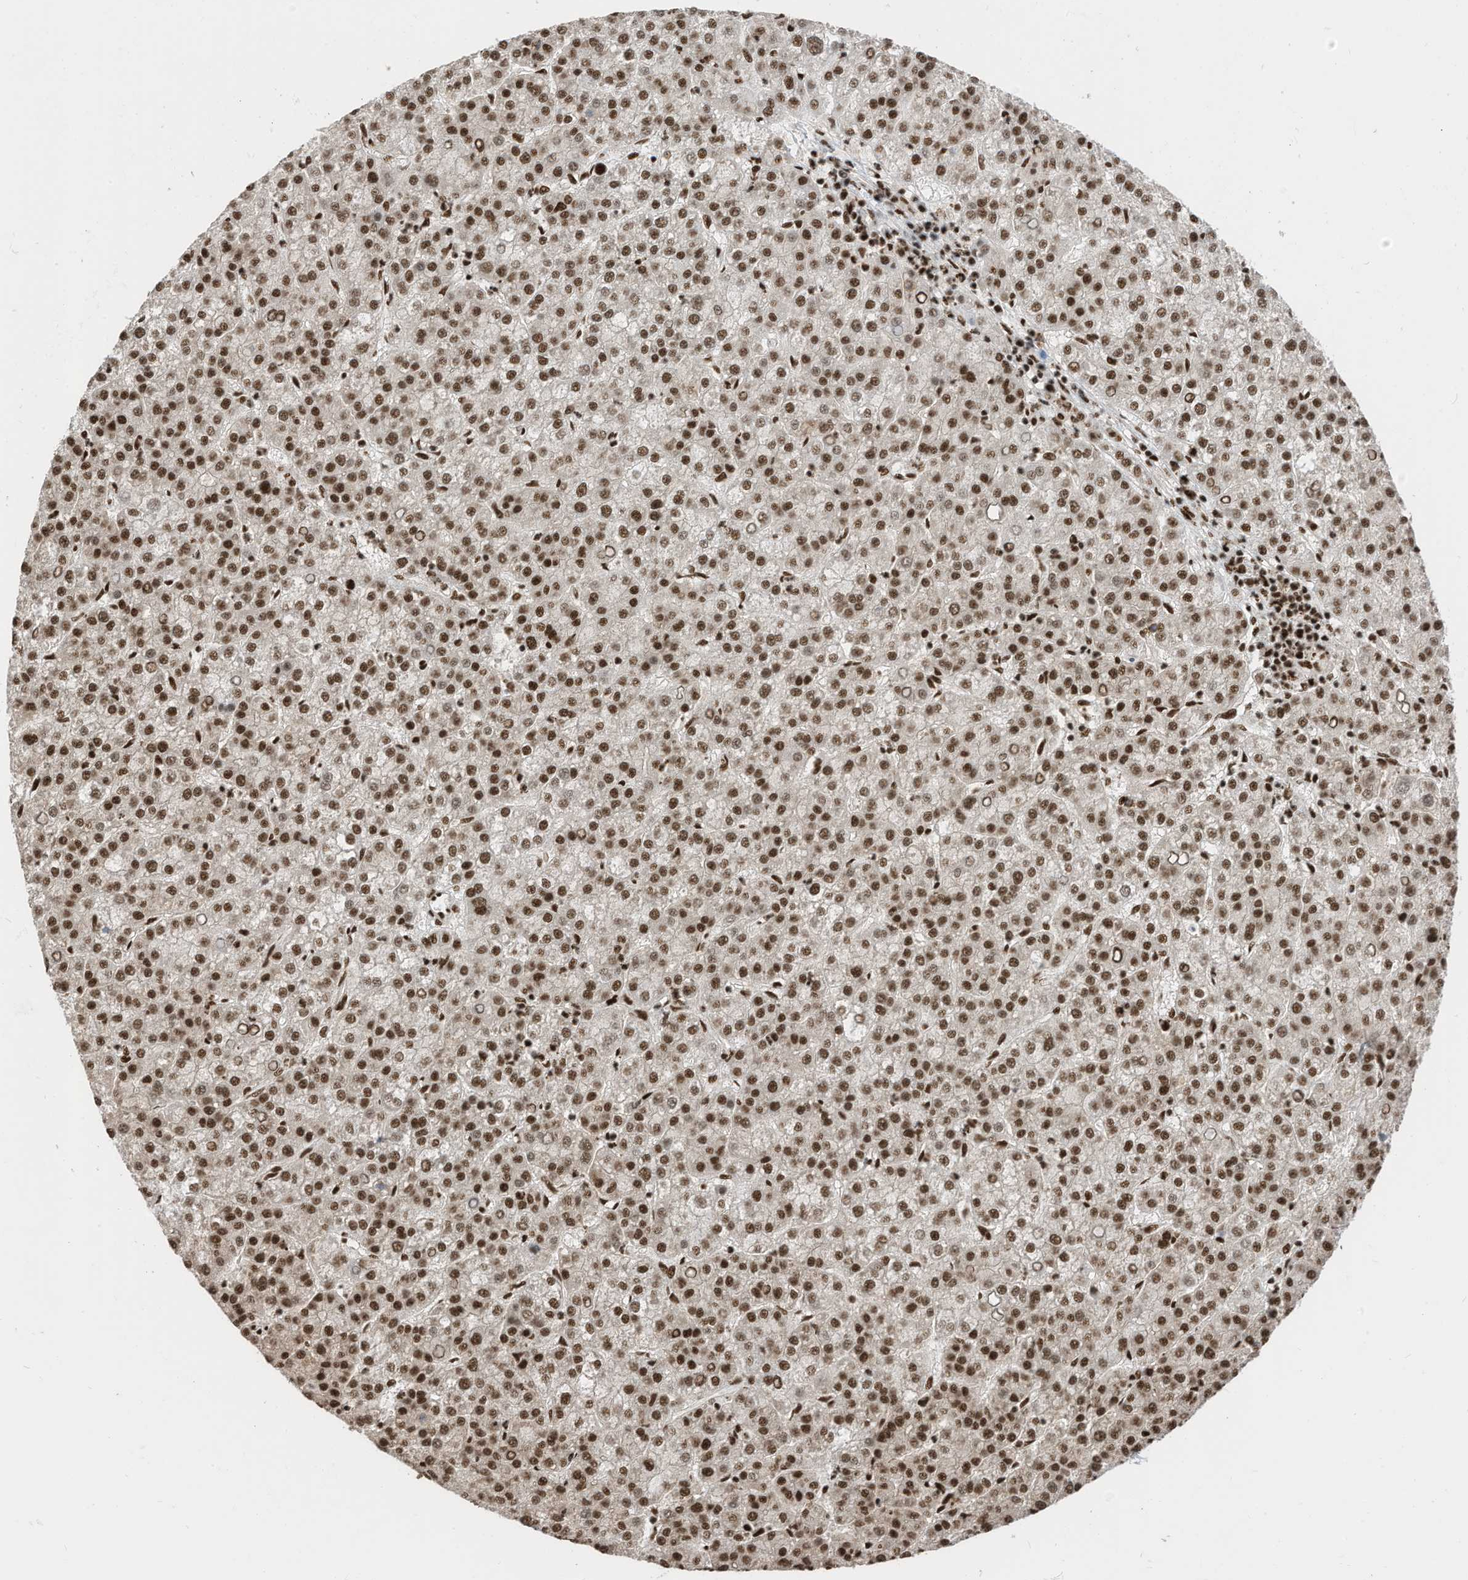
{"staining": {"intensity": "moderate", "quantity": ">75%", "location": "nuclear"}, "tissue": "liver cancer", "cell_type": "Tumor cells", "image_type": "cancer", "snomed": [{"axis": "morphology", "description": "Carcinoma, Hepatocellular, NOS"}, {"axis": "topography", "description": "Liver"}], "caption": "IHC (DAB (3,3'-diaminobenzidine)) staining of human liver hepatocellular carcinoma reveals moderate nuclear protein positivity in about >75% of tumor cells. (DAB IHC, brown staining for protein, blue staining for nuclei).", "gene": "SF3A3", "patient": {"sex": "female", "age": 58}}